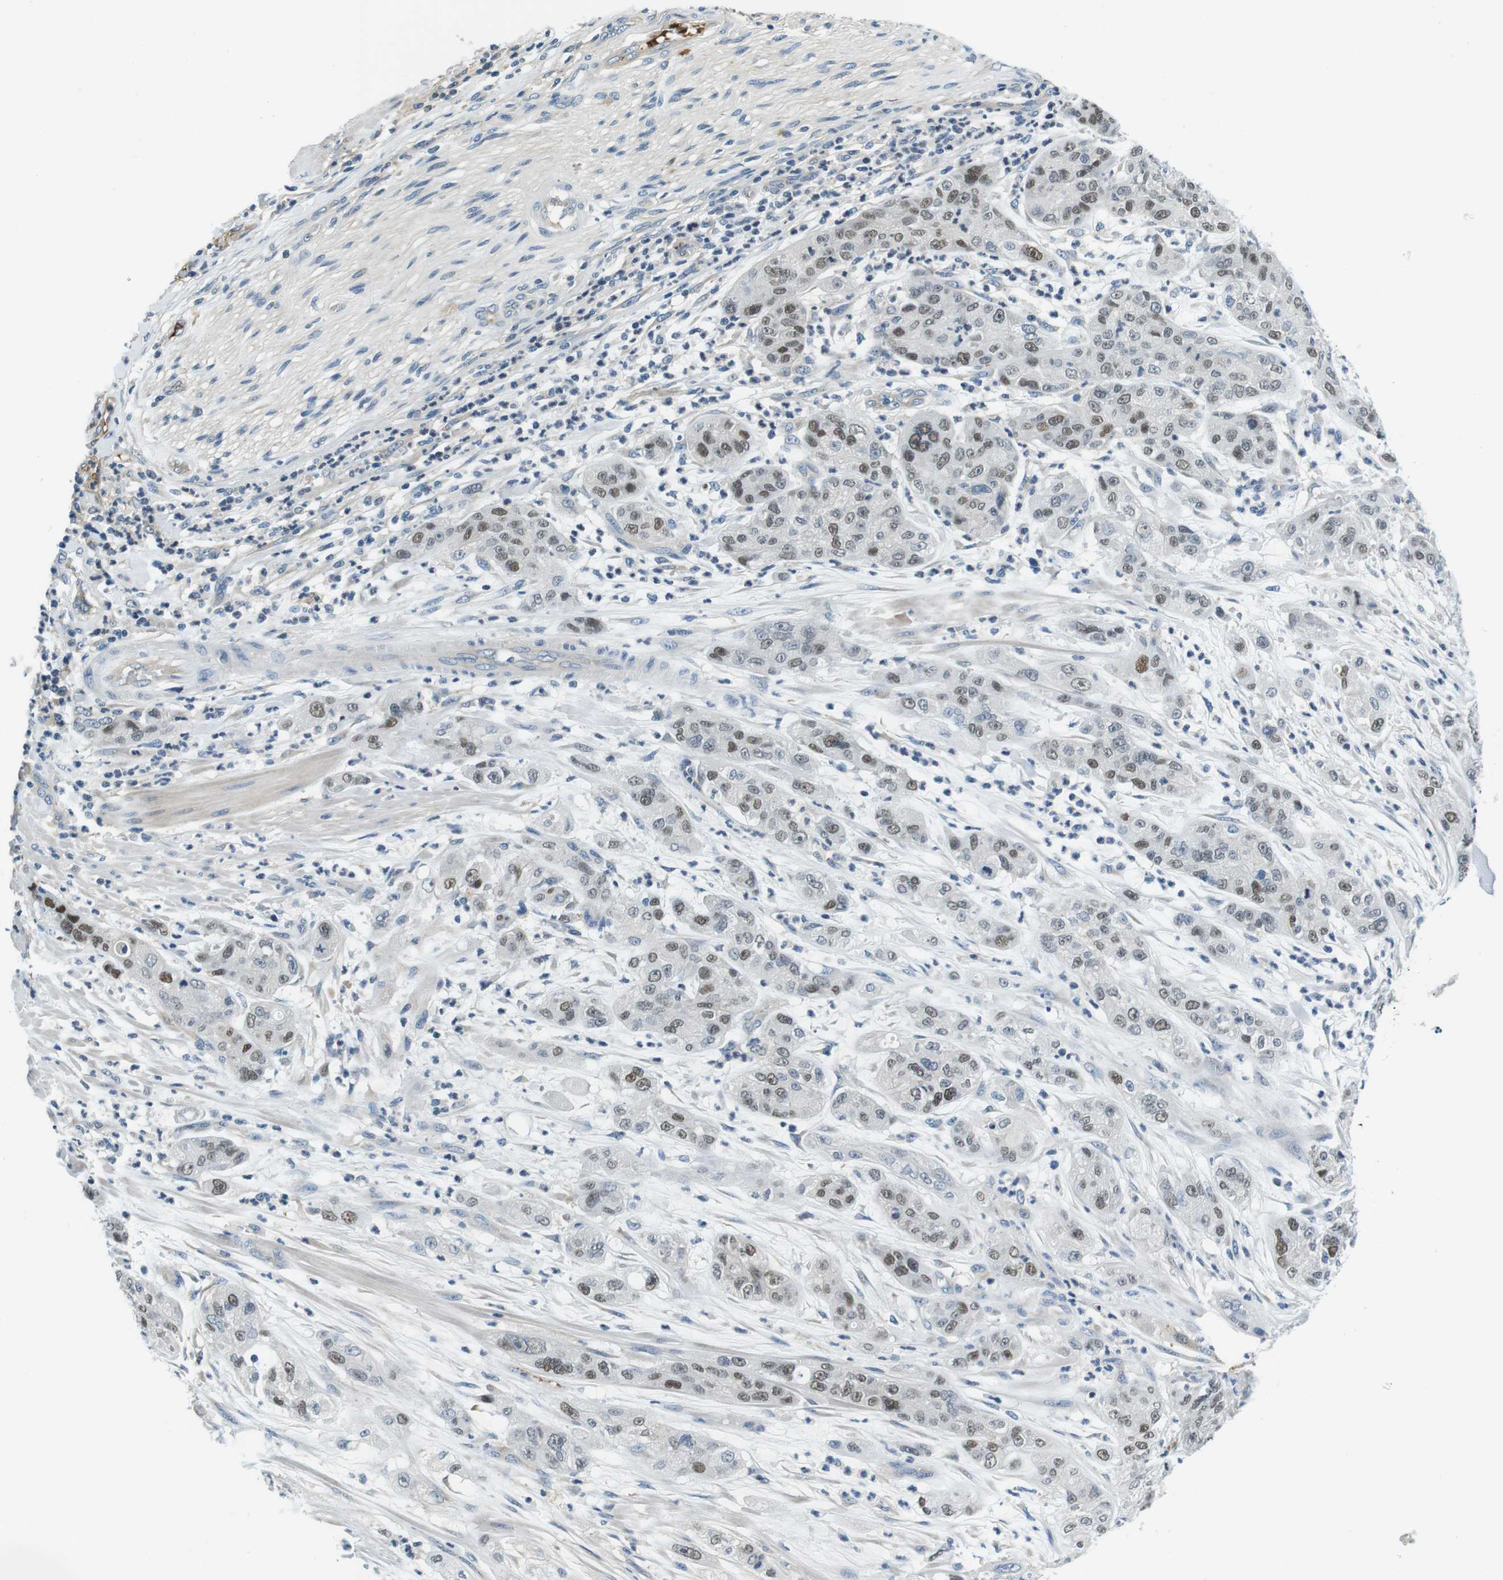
{"staining": {"intensity": "moderate", "quantity": "25%-75%", "location": "nuclear"}, "tissue": "pancreatic cancer", "cell_type": "Tumor cells", "image_type": "cancer", "snomed": [{"axis": "morphology", "description": "Adenocarcinoma, NOS"}, {"axis": "topography", "description": "Pancreas"}], "caption": "This micrograph reveals immunohistochemistry (IHC) staining of pancreatic adenocarcinoma, with medium moderate nuclear staining in approximately 25%-75% of tumor cells.", "gene": "KCNJ5", "patient": {"sex": "female", "age": 78}}